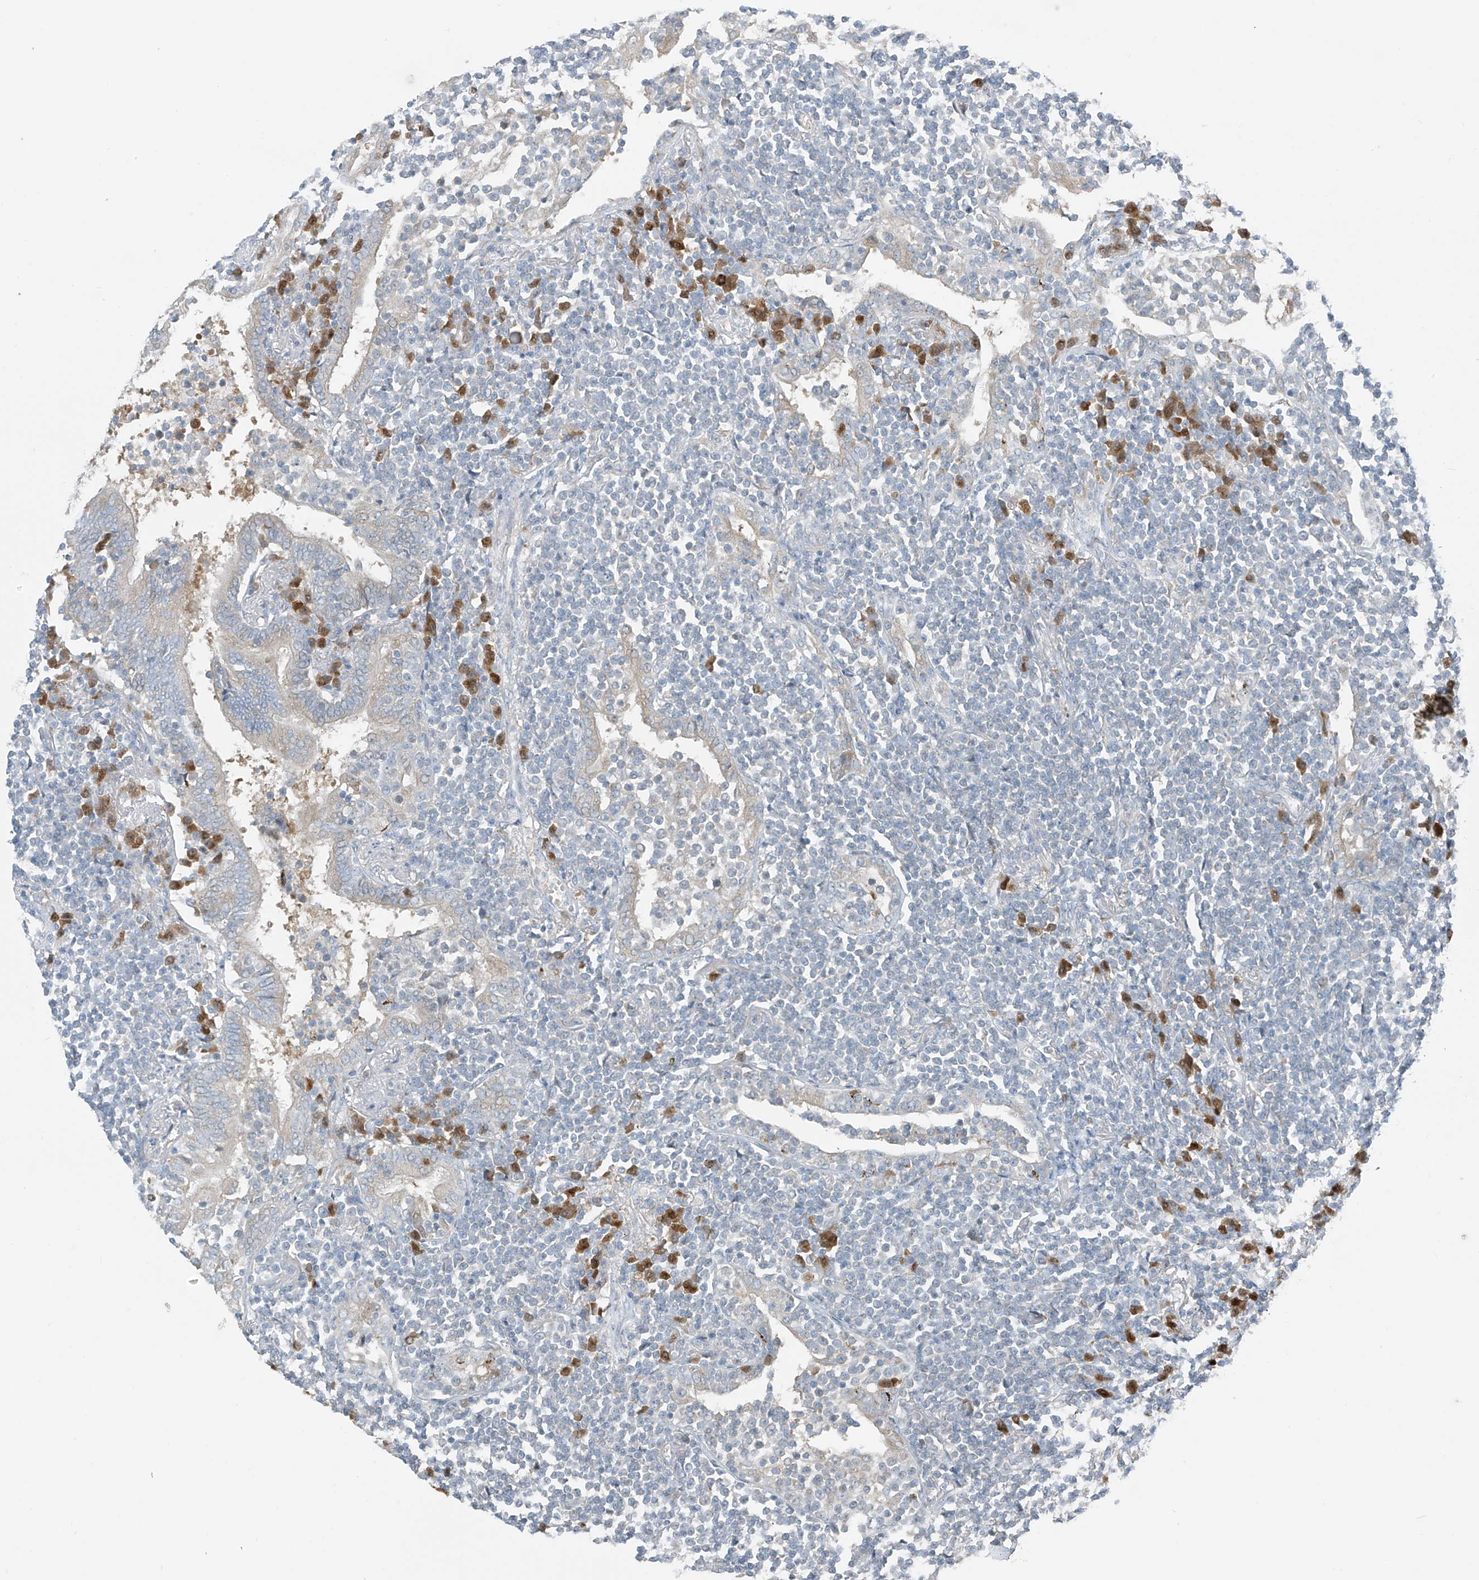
{"staining": {"intensity": "negative", "quantity": "none", "location": "none"}, "tissue": "lymphoma", "cell_type": "Tumor cells", "image_type": "cancer", "snomed": [{"axis": "morphology", "description": "Malignant lymphoma, non-Hodgkin's type, Low grade"}, {"axis": "topography", "description": "Lung"}], "caption": "Immunohistochemistry micrograph of neoplastic tissue: human lymphoma stained with DAB (3,3'-diaminobenzidine) shows no significant protein staining in tumor cells.", "gene": "SLC12A6", "patient": {"sex": "female", "age": 71}}